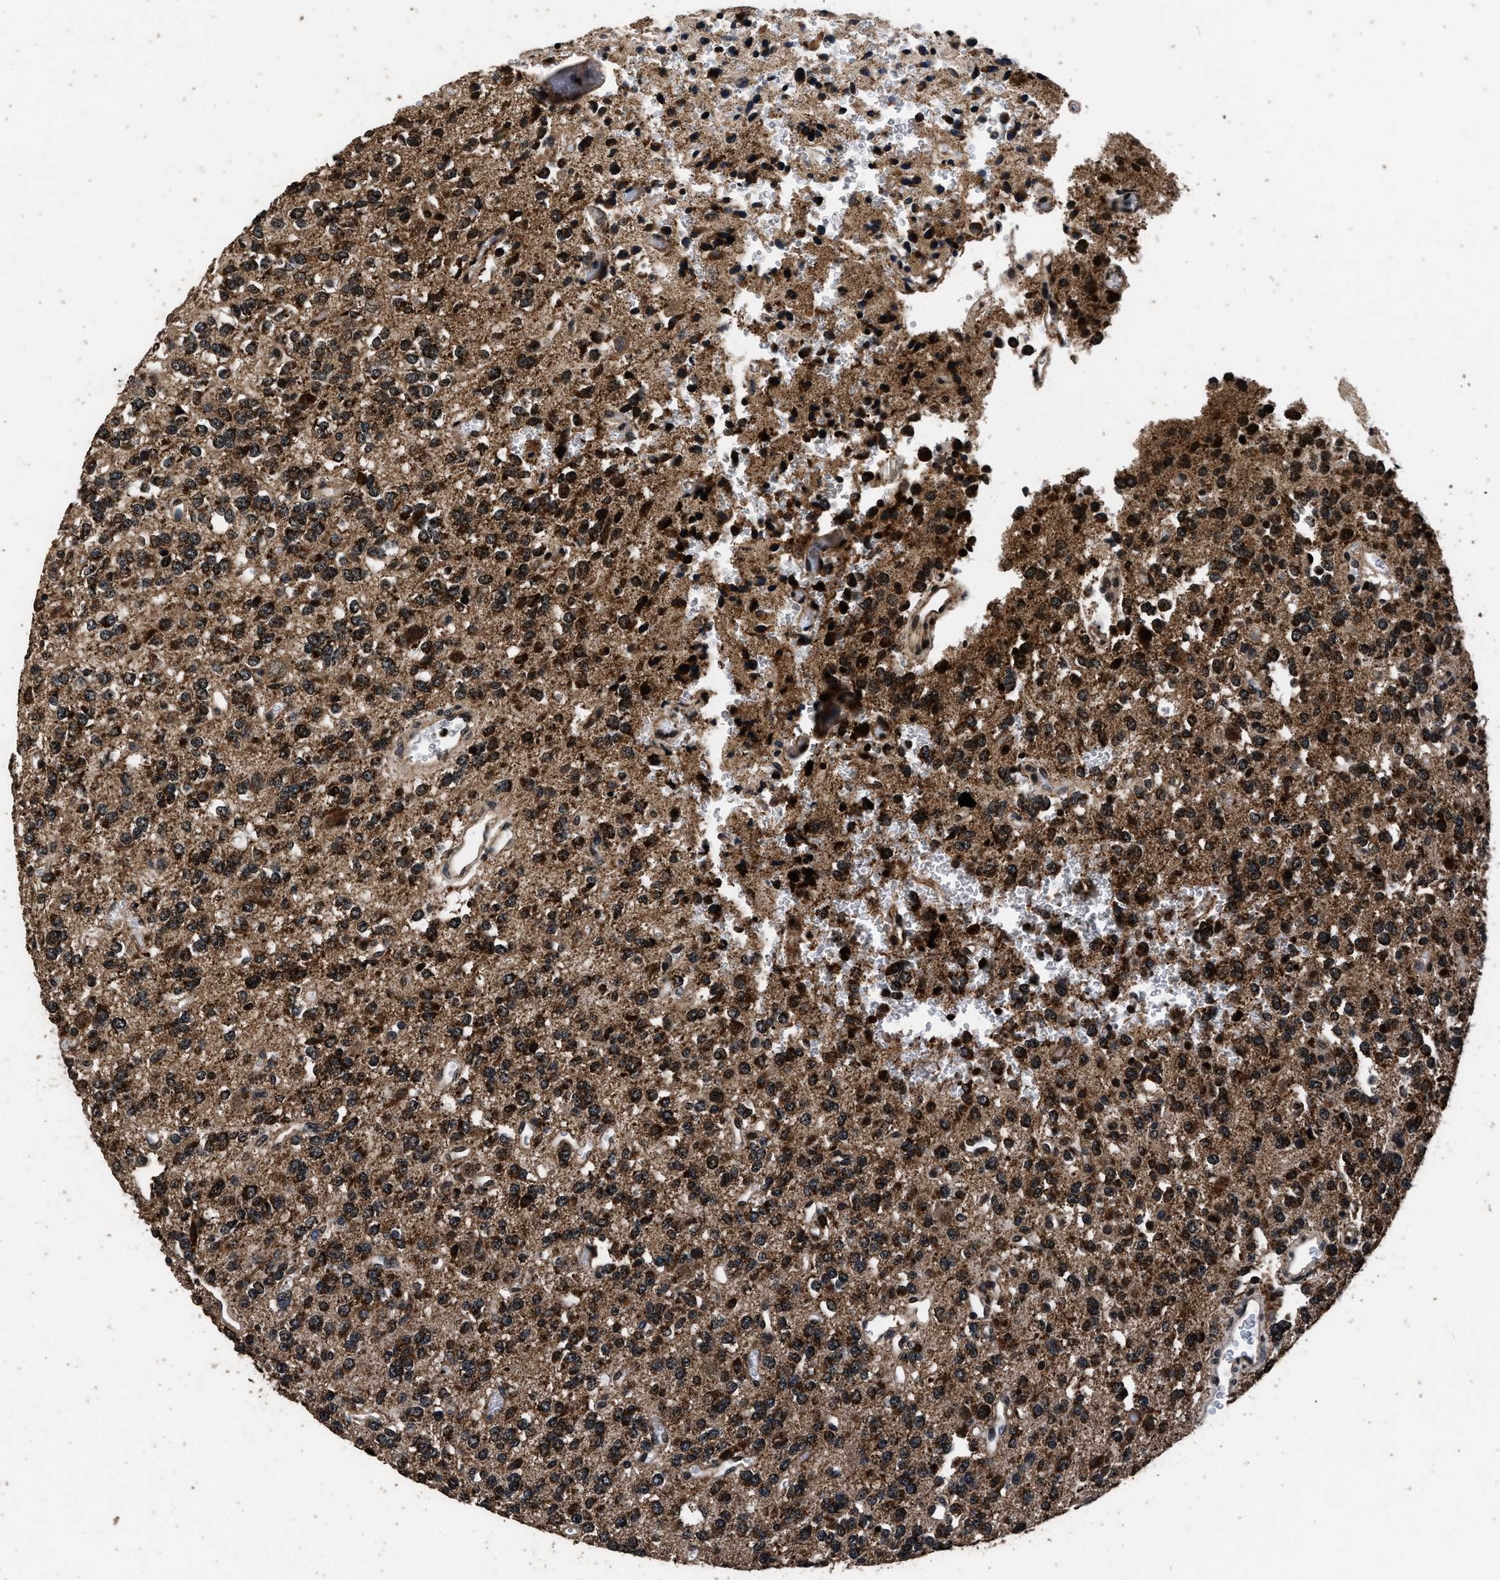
{"staining": {"intensity": "moderate", "quantity": ">75%", "location": "cytoplasmic/membranous"}, "tissue": "glioma", "cell_type": "Tumor cells", "image_type": "cancer", "snomed": [{"axis": "morphology", "description": "Glioma, malignant, Low grade"}, {"axis": "topography", "description": "Brain"}], "caption": "A brown stain highlights moderate cytoplasmic/membranous positivity of a protein in glioma tumor cells.", "gene": "CSTF1", "patient": {"sex": "male", "age": 38}}